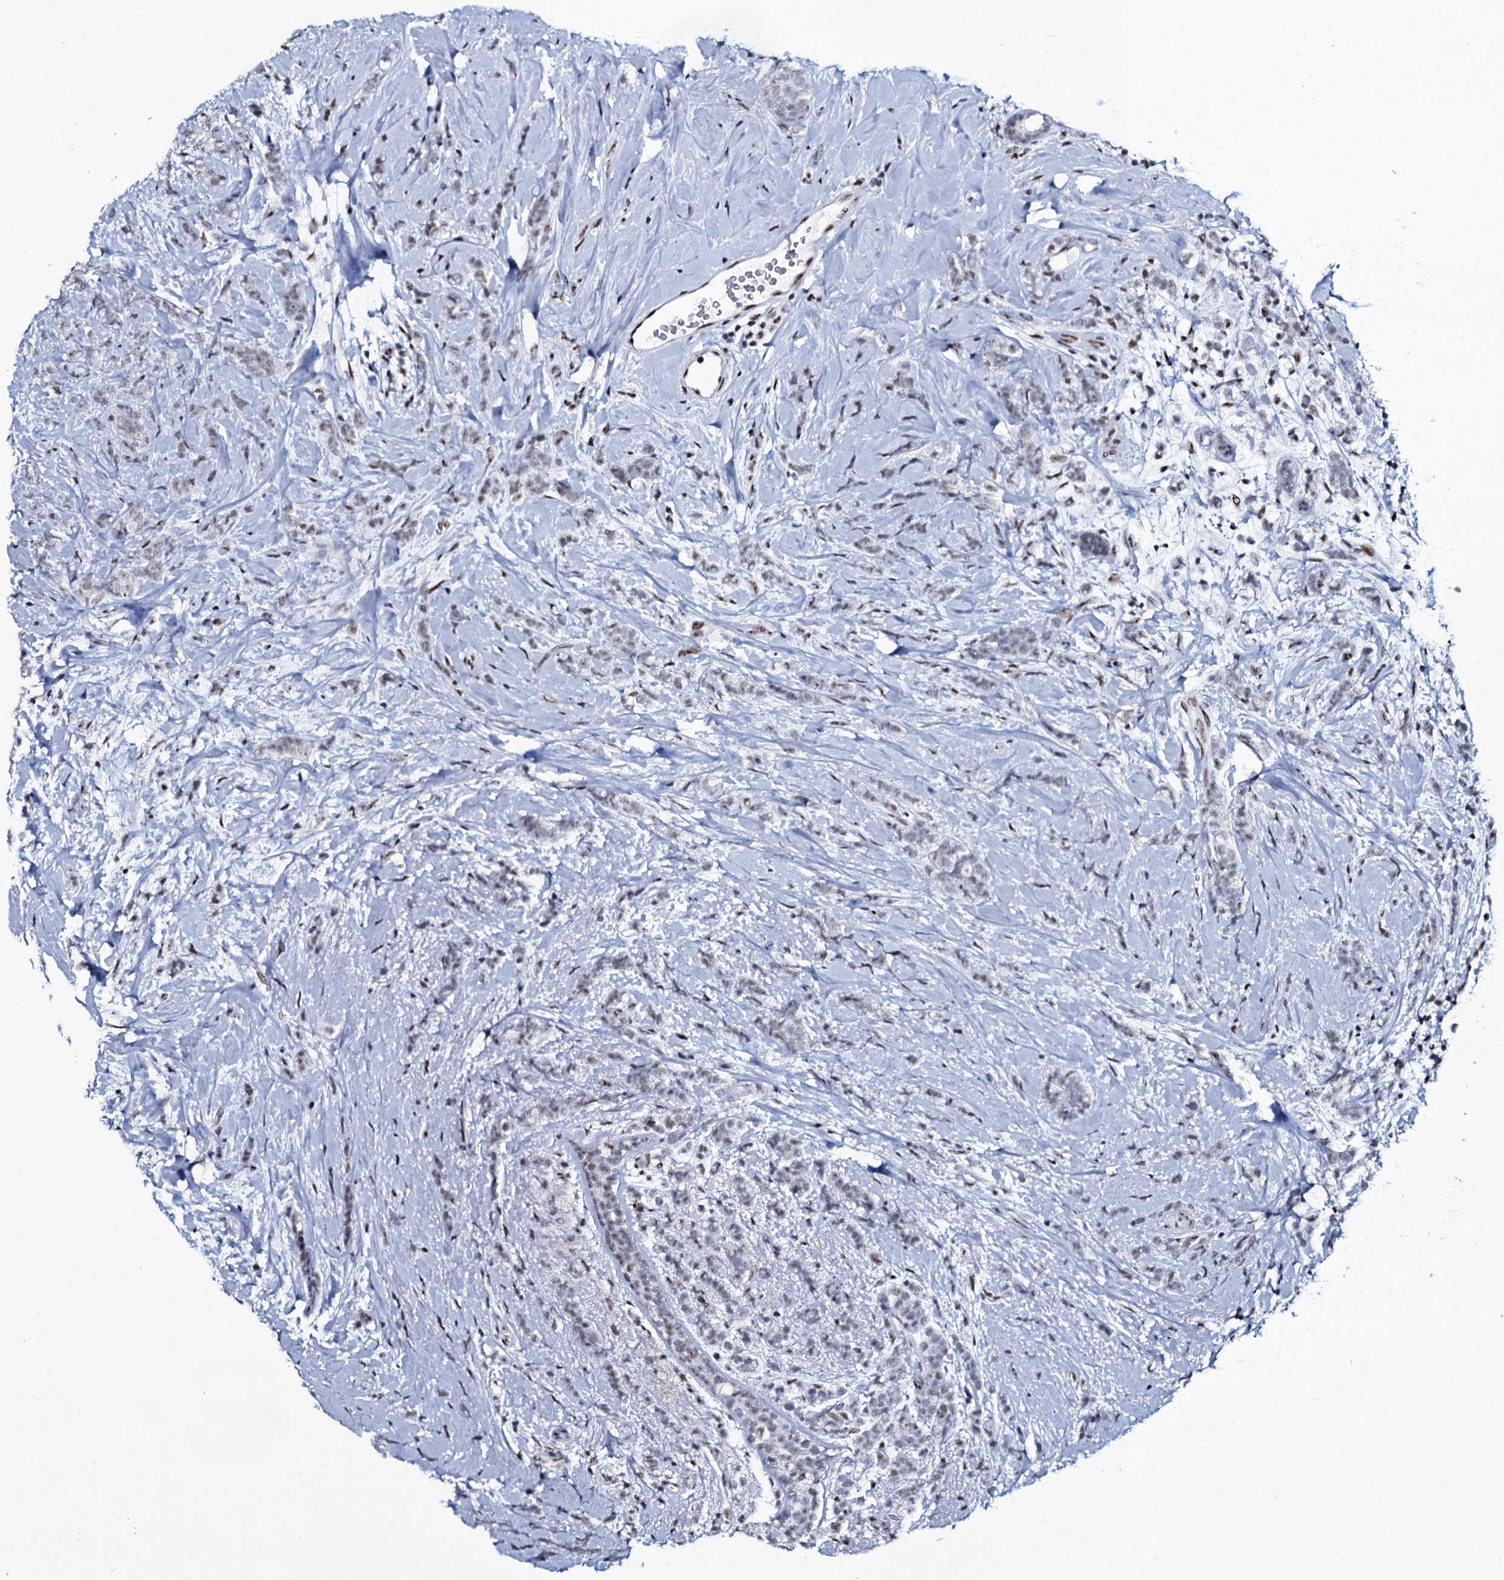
{"staining": {"intensity": "negative", "quantity": "none", "location": "none"}, "tissue": "breast cancer", "cell_type": "Tumor cells", "image_type": "cancer", "snomed": [{"axis": "morphology", "description": "Lobular carcinoma"}, {"axis": "topography", "description": "Breast"}], "caption": "This is a photomicrograph of immunohistochemistry staining of breast lobular carcinoma, which shows no expression in tumor cells.", "gene": "ZMIZ2", "patient": {"sex": "female", "age": 58}}